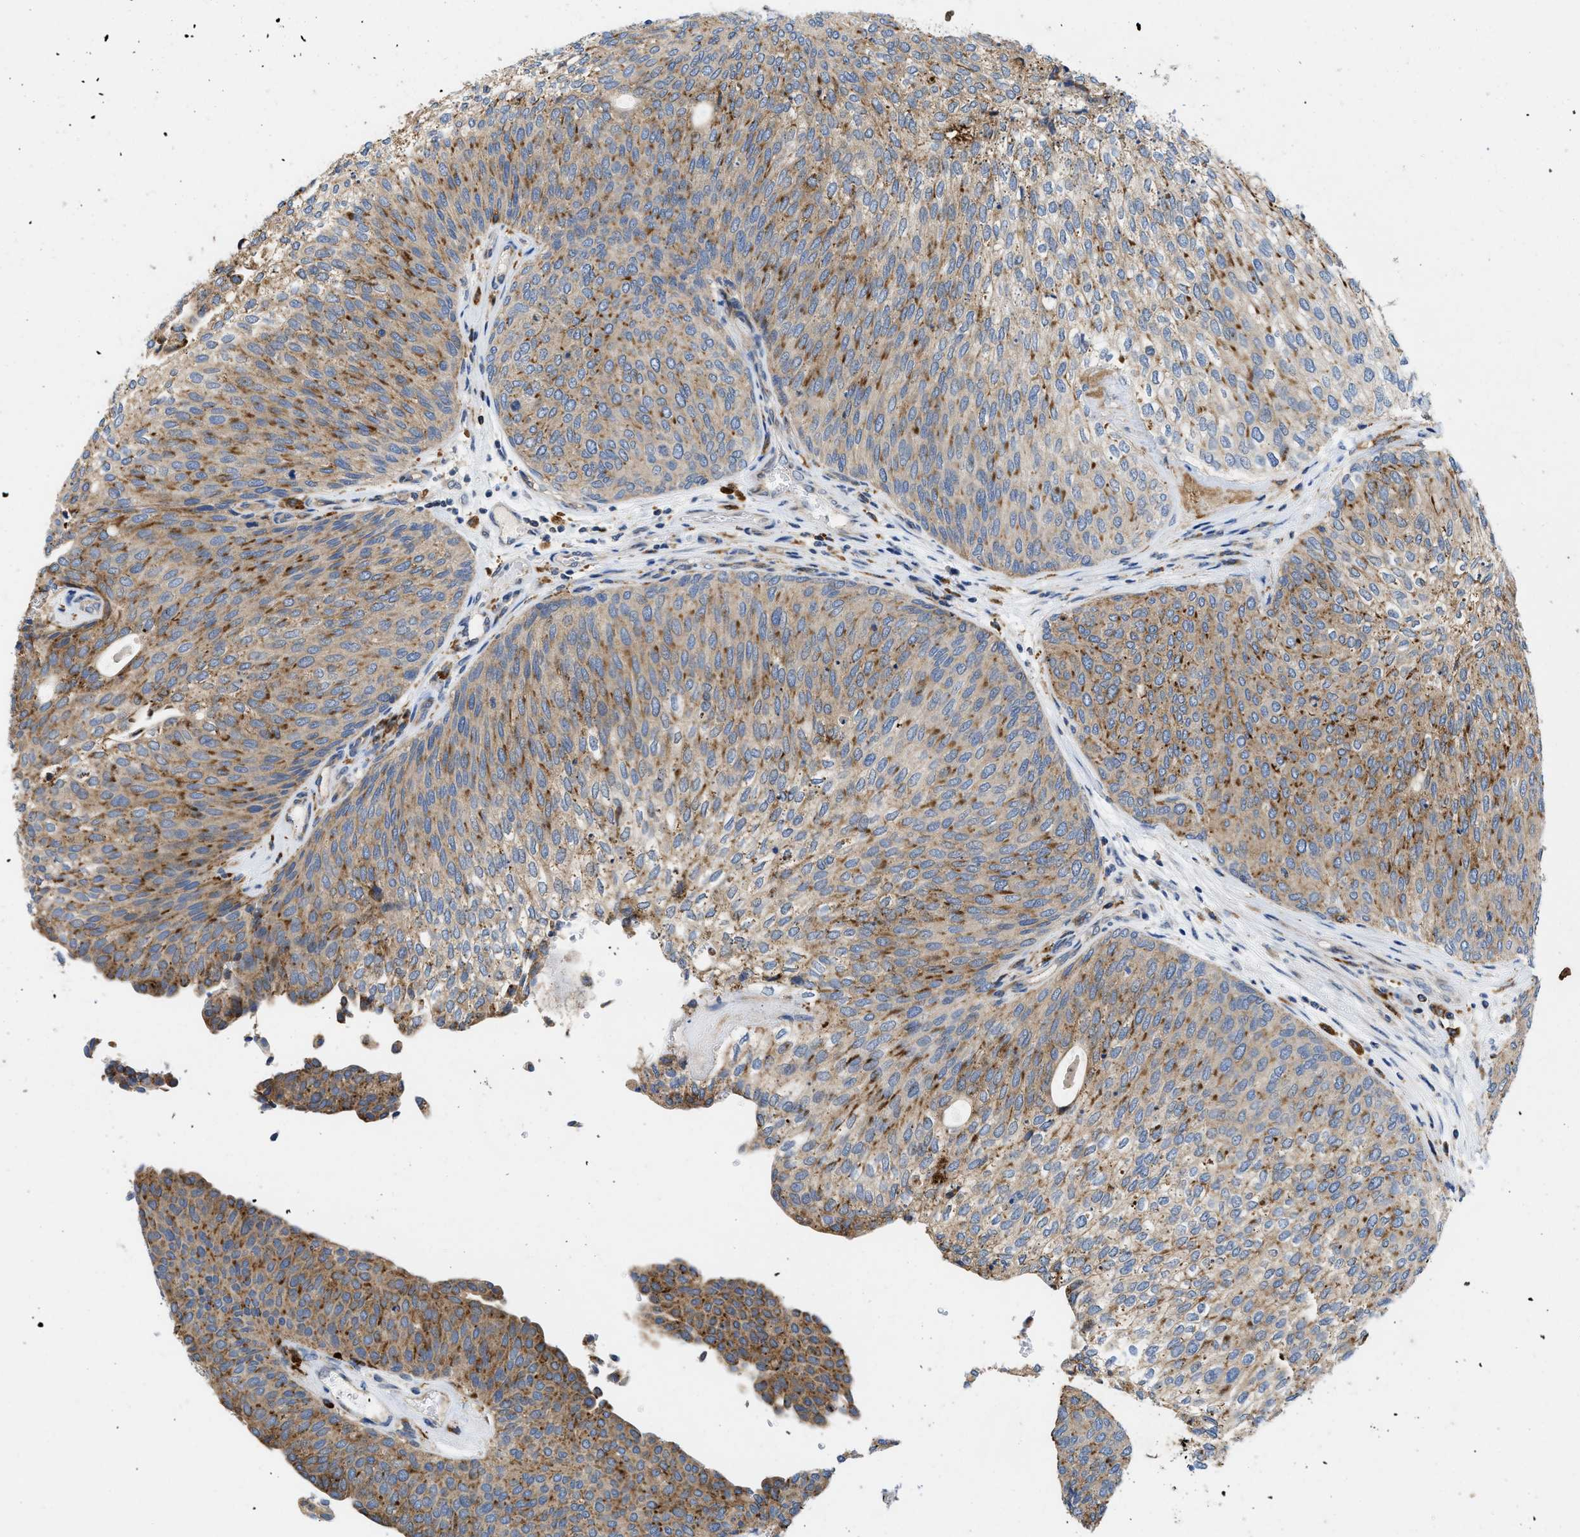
{"staining": {"intensity": "moderate", "quantity": ">75%", "location": "cytoplasmic/membranous"}, "tissue": "urothelial cancer", "cell_type": "Tumor cells", "image_type": "cancer", "snomed": [{"axis": "morphology", "description": "Urothelial carcinoma, Low grade"}, {"axis": "topography", "description": "Urinary bladder"}], "caption": "Human urothelial cancer stained with a protein marker reveals moderate staining in tumor cells.", "gene": "ENPP4", "patient": {"sex": "female", "age": 79}}